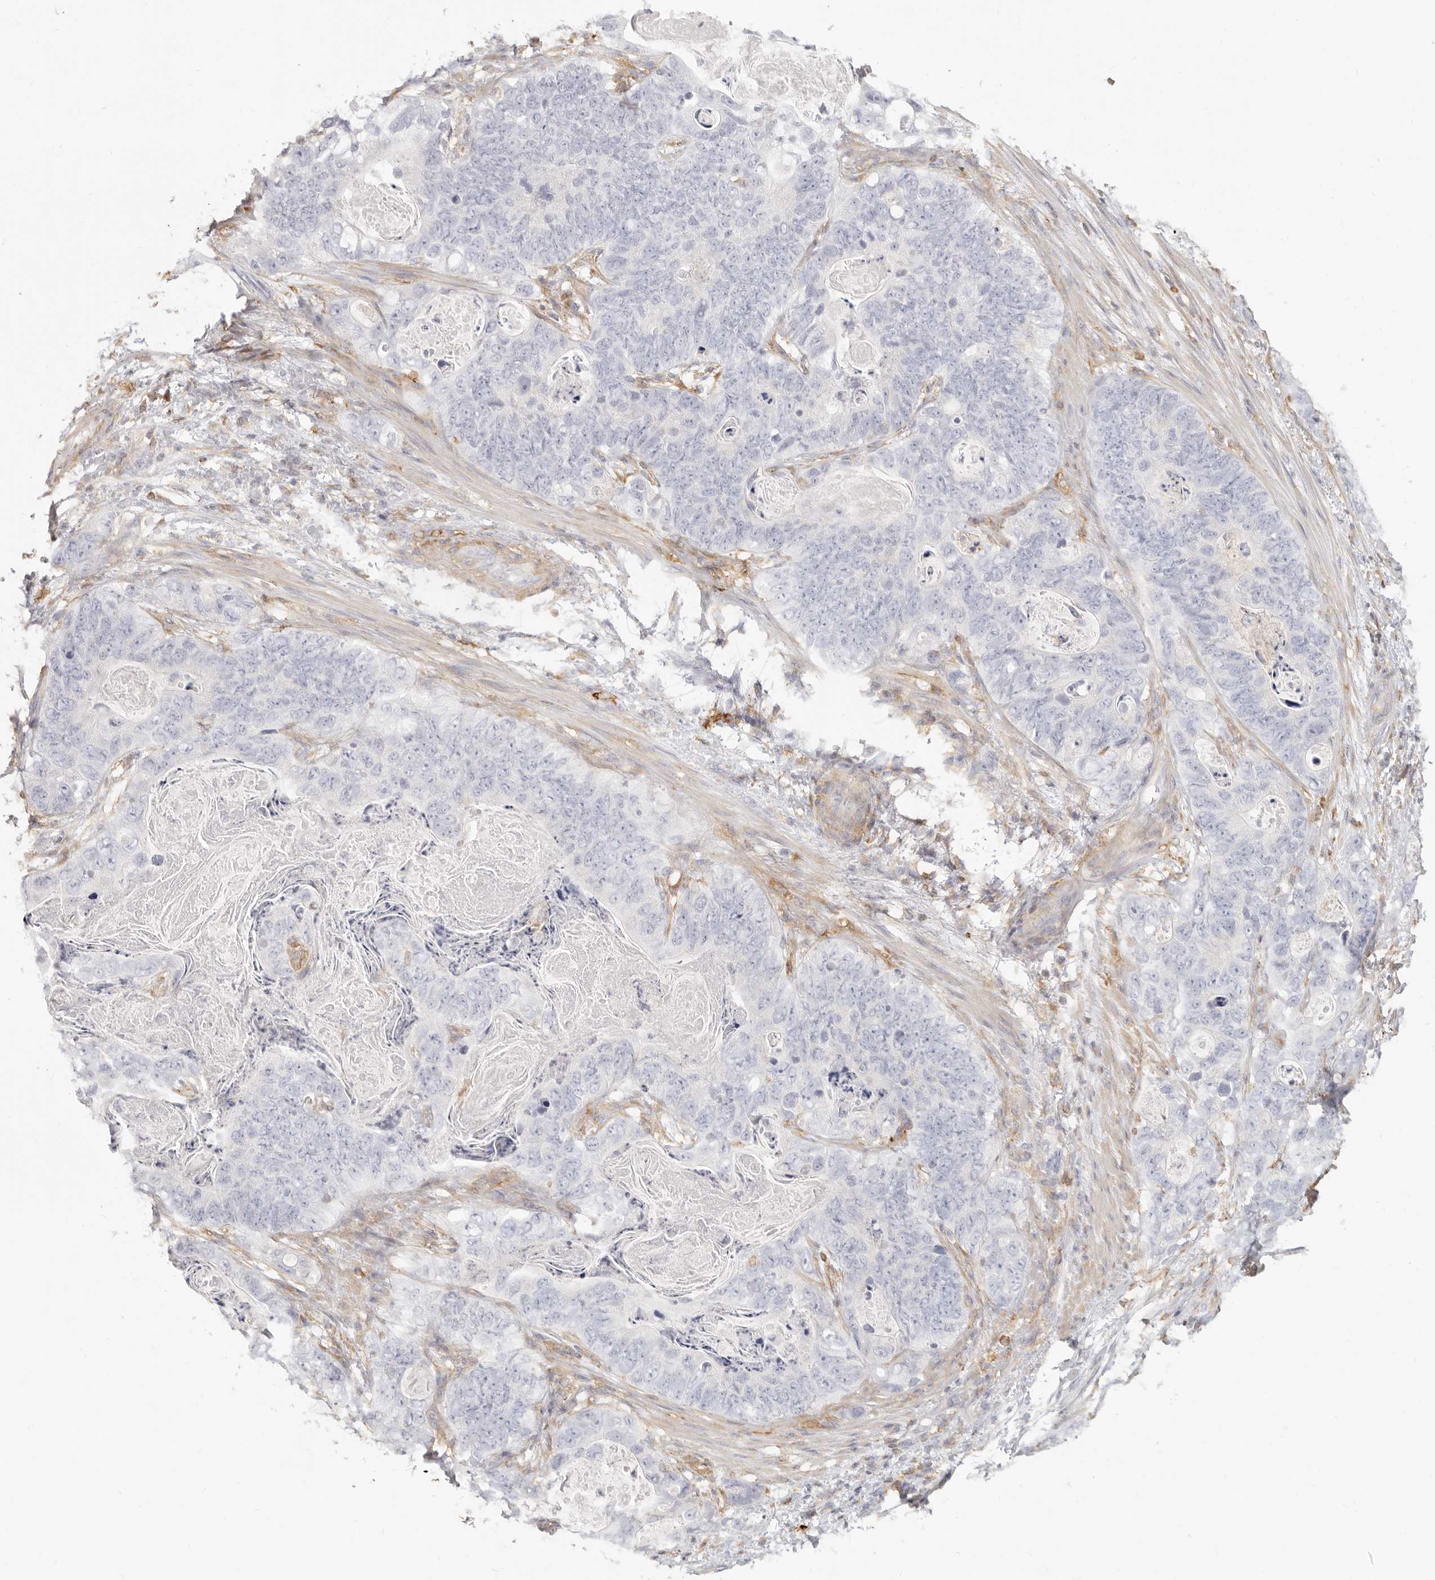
{"staining": {"intensity": "negative", "quantity": "none", "location": "none"}, "tissue": "stomach cancer", "cell_type": "Tumor cells", "image_type": "cancer", "snomed": [{"axis": "morphology", "description": "Normal tissue, NOS"}, {"axis": "morphology", "description": "Adenocarcinoma, NOS"}, {"axis": "topography", "description": "Stomach"}], "caption": "Immunohistochemistry of human stomach adenocarcinoma demonstrates no staining in tumor cells.", "gene": "NIBAN1", "patient": {"sex": "female", "age": 89}}